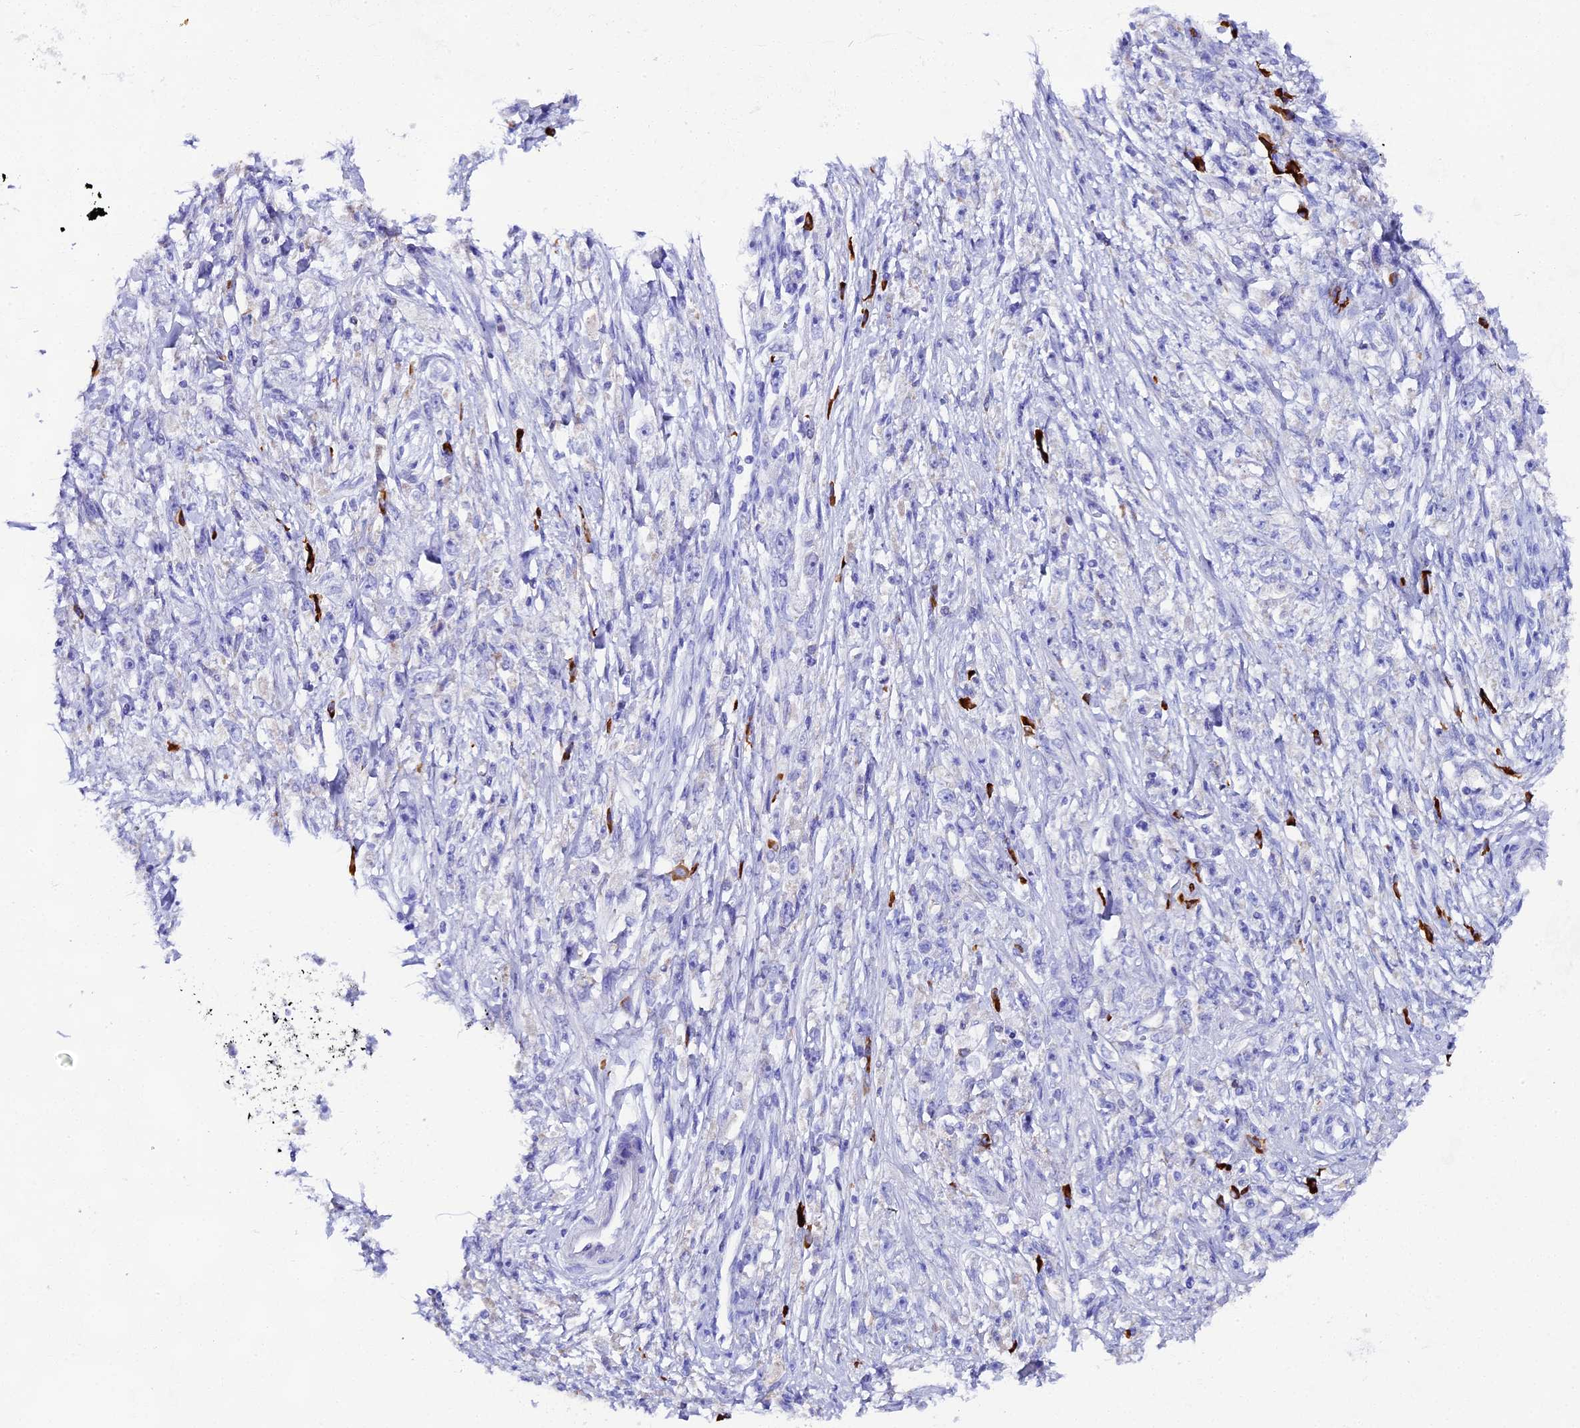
{"staining": {"intensity": "negative", "quantity": "none", "location": "none"}, "tissue": "stomach cancer", "cell_type": "Tumor cells", "image_type": "cancer", "snomed": [{"axis": "morphology", "description": "Adenocarcinoma, NOS"}, {"axis": "topography", "description": "Stomach"}], "caption": "High power microscopy photomicrograph of an immunohistochemistry (IHC) histopathology image of stomach cancer (adenocarcinoma), revealing no significant positivity in tumor cells.", "gene": "FKBP11", "patient": {"sex": "female", "age": 59}}